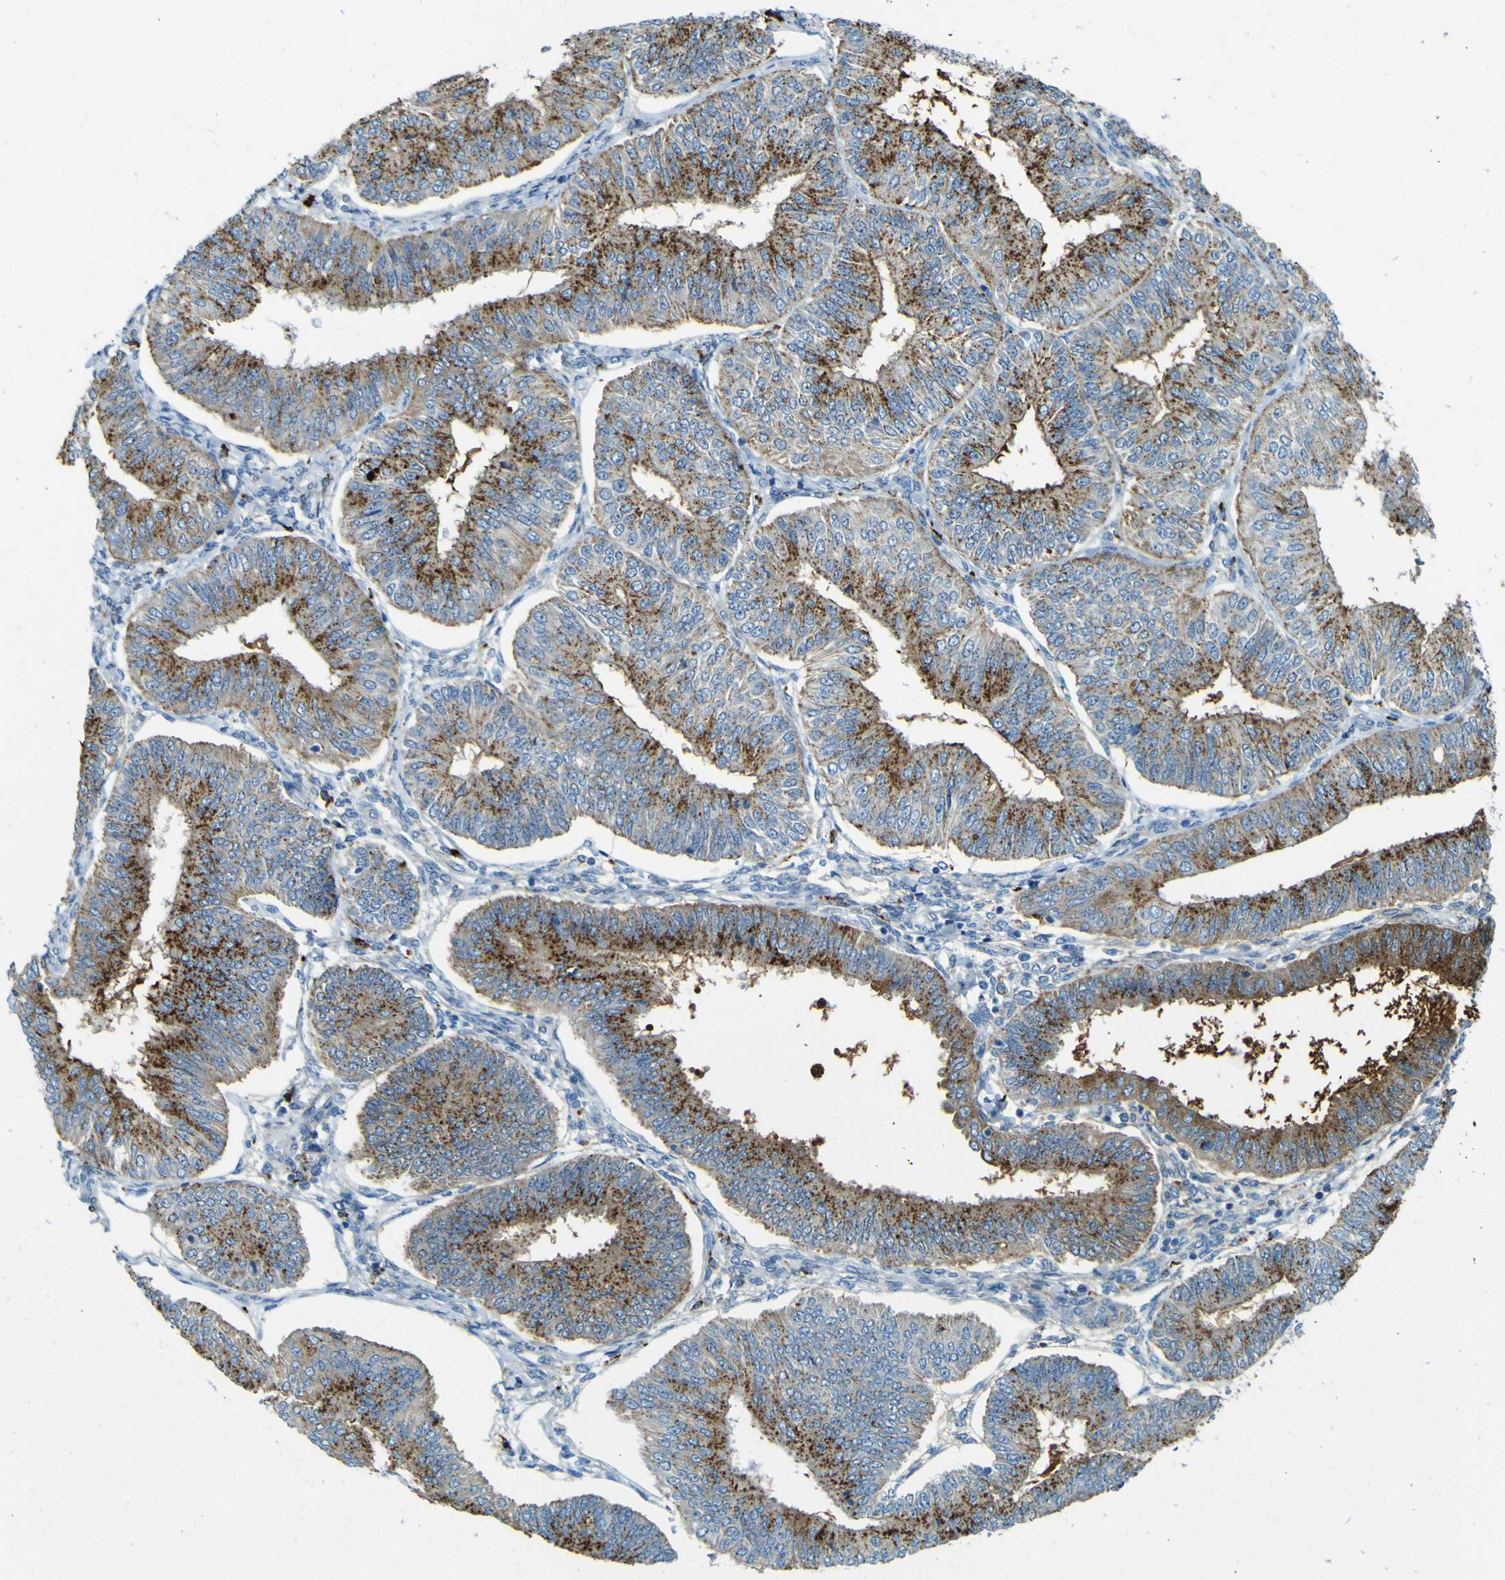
{"staining": {"intensity": "strong", "quantity": ">75%", "location": "cytoplasmic/membranous"}, "tissue": "endometrial cancer", "cell_type": "Tumor cells", "image_type": "cancer", "snomed": [{"axis": "morphology", "description": "Adenocarcinoma, NOS"}, {"axis": "topography", "description": "Endometrium"}], "caption": "This is a histology image of immunohistochemistry (IHC) staining of endometrial adenocarcinoma, which shows strong positivity in the cytoplasmic/membranous of tumor cells.", "gene": "PDE9A", "patient": {"sex": "female", "age": 58}}